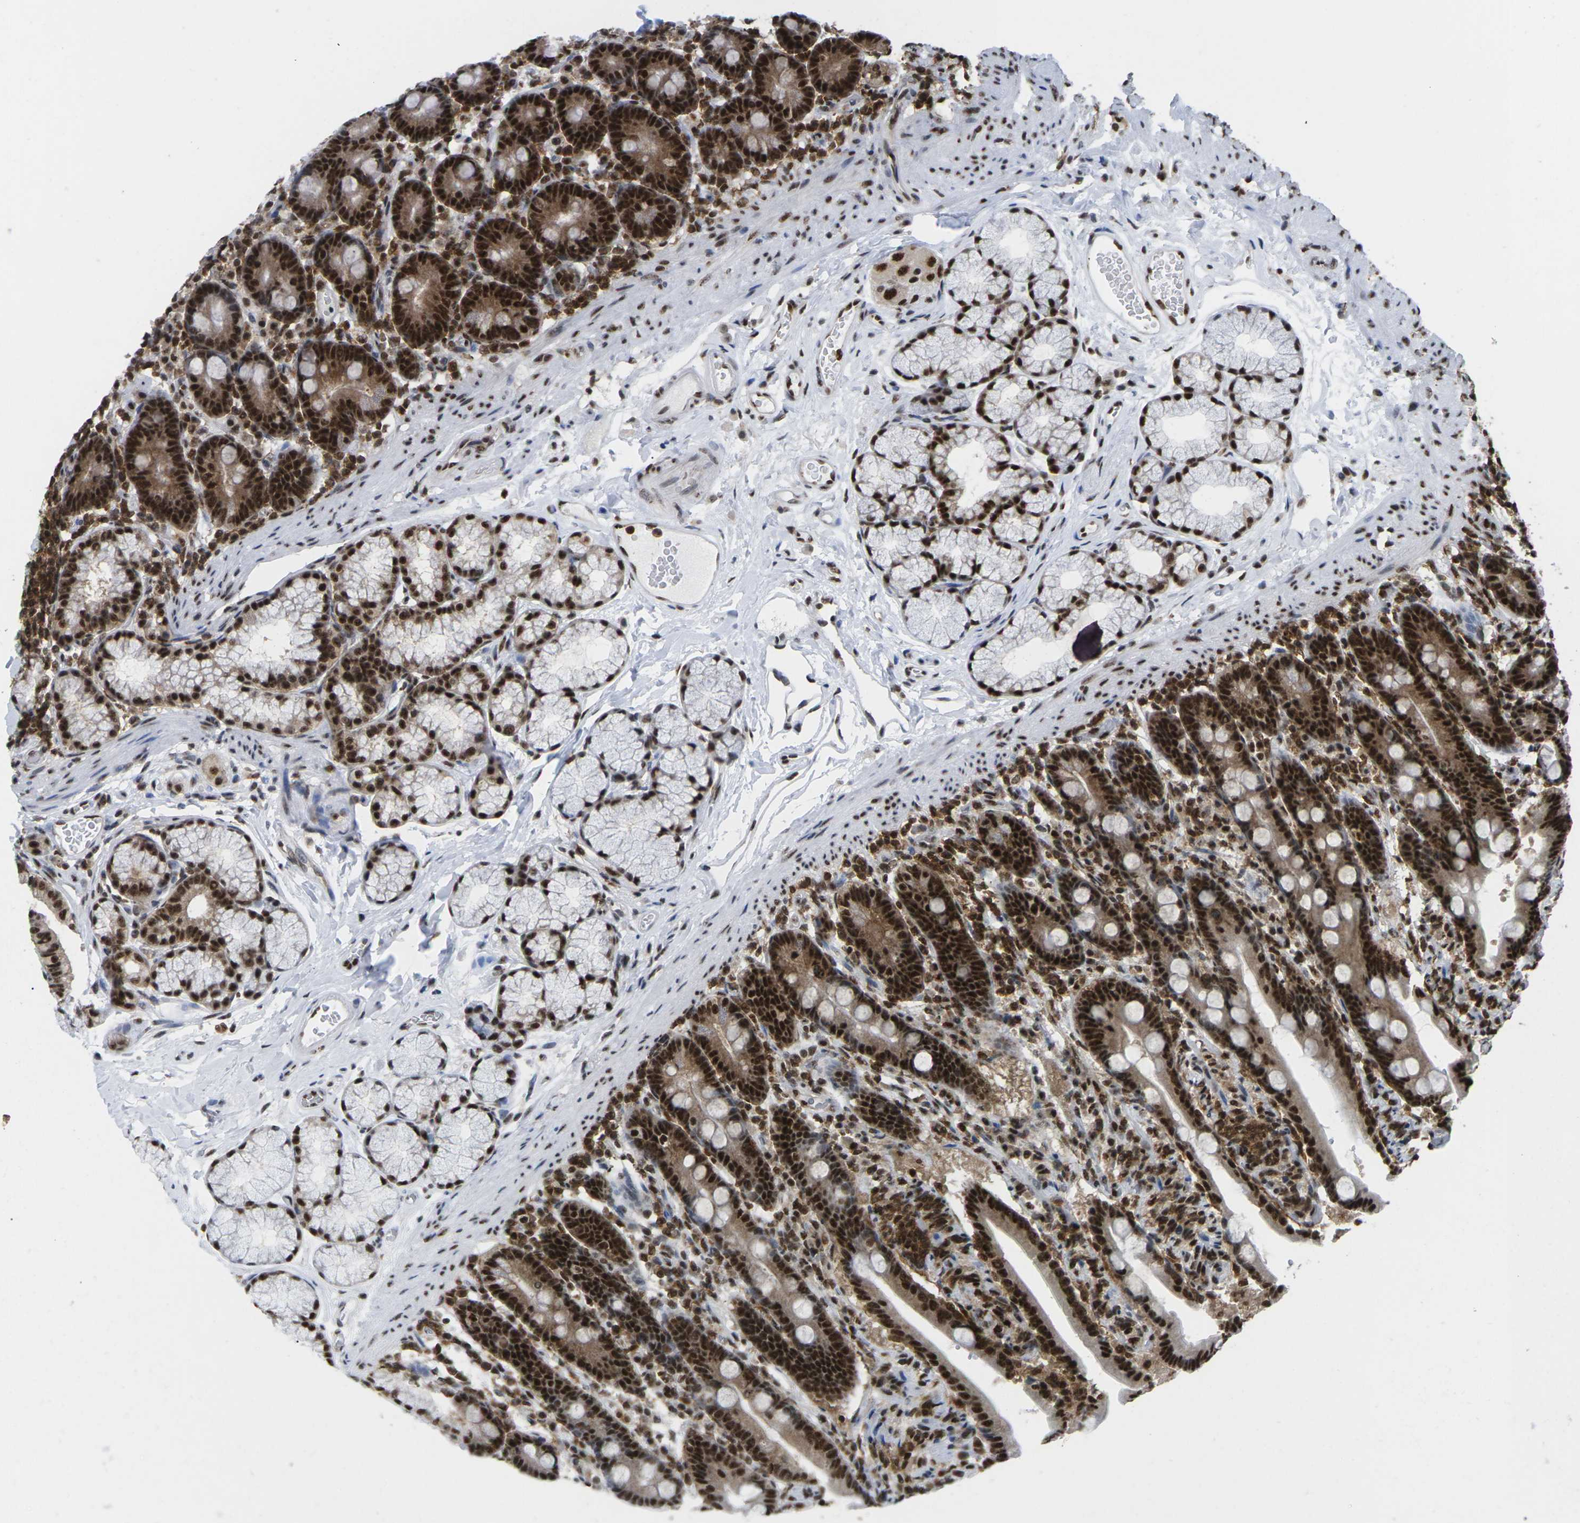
{"staining": {"intensity": "strong", "quantity": ">75%", "location": "cytoplasmic/membranous,nuclear"}, "tissue": "duodenum", "cell_type": "Glandular cells", "image_type": "normal", "snomed": [{"axis": "morphology", "description": "Normal tissue, NOS"}, {"axis": "topography", "description": "Duodenum"}], "caption": "High-power microscopy captured an IHC micrograph of unremarkable duodenum, revealing strong cytoplasmic/membranous,nuclear expression in about >75% of glandular cells.", "gene": "MAGOH", "patient": {"sex": "male", "age": 54}}